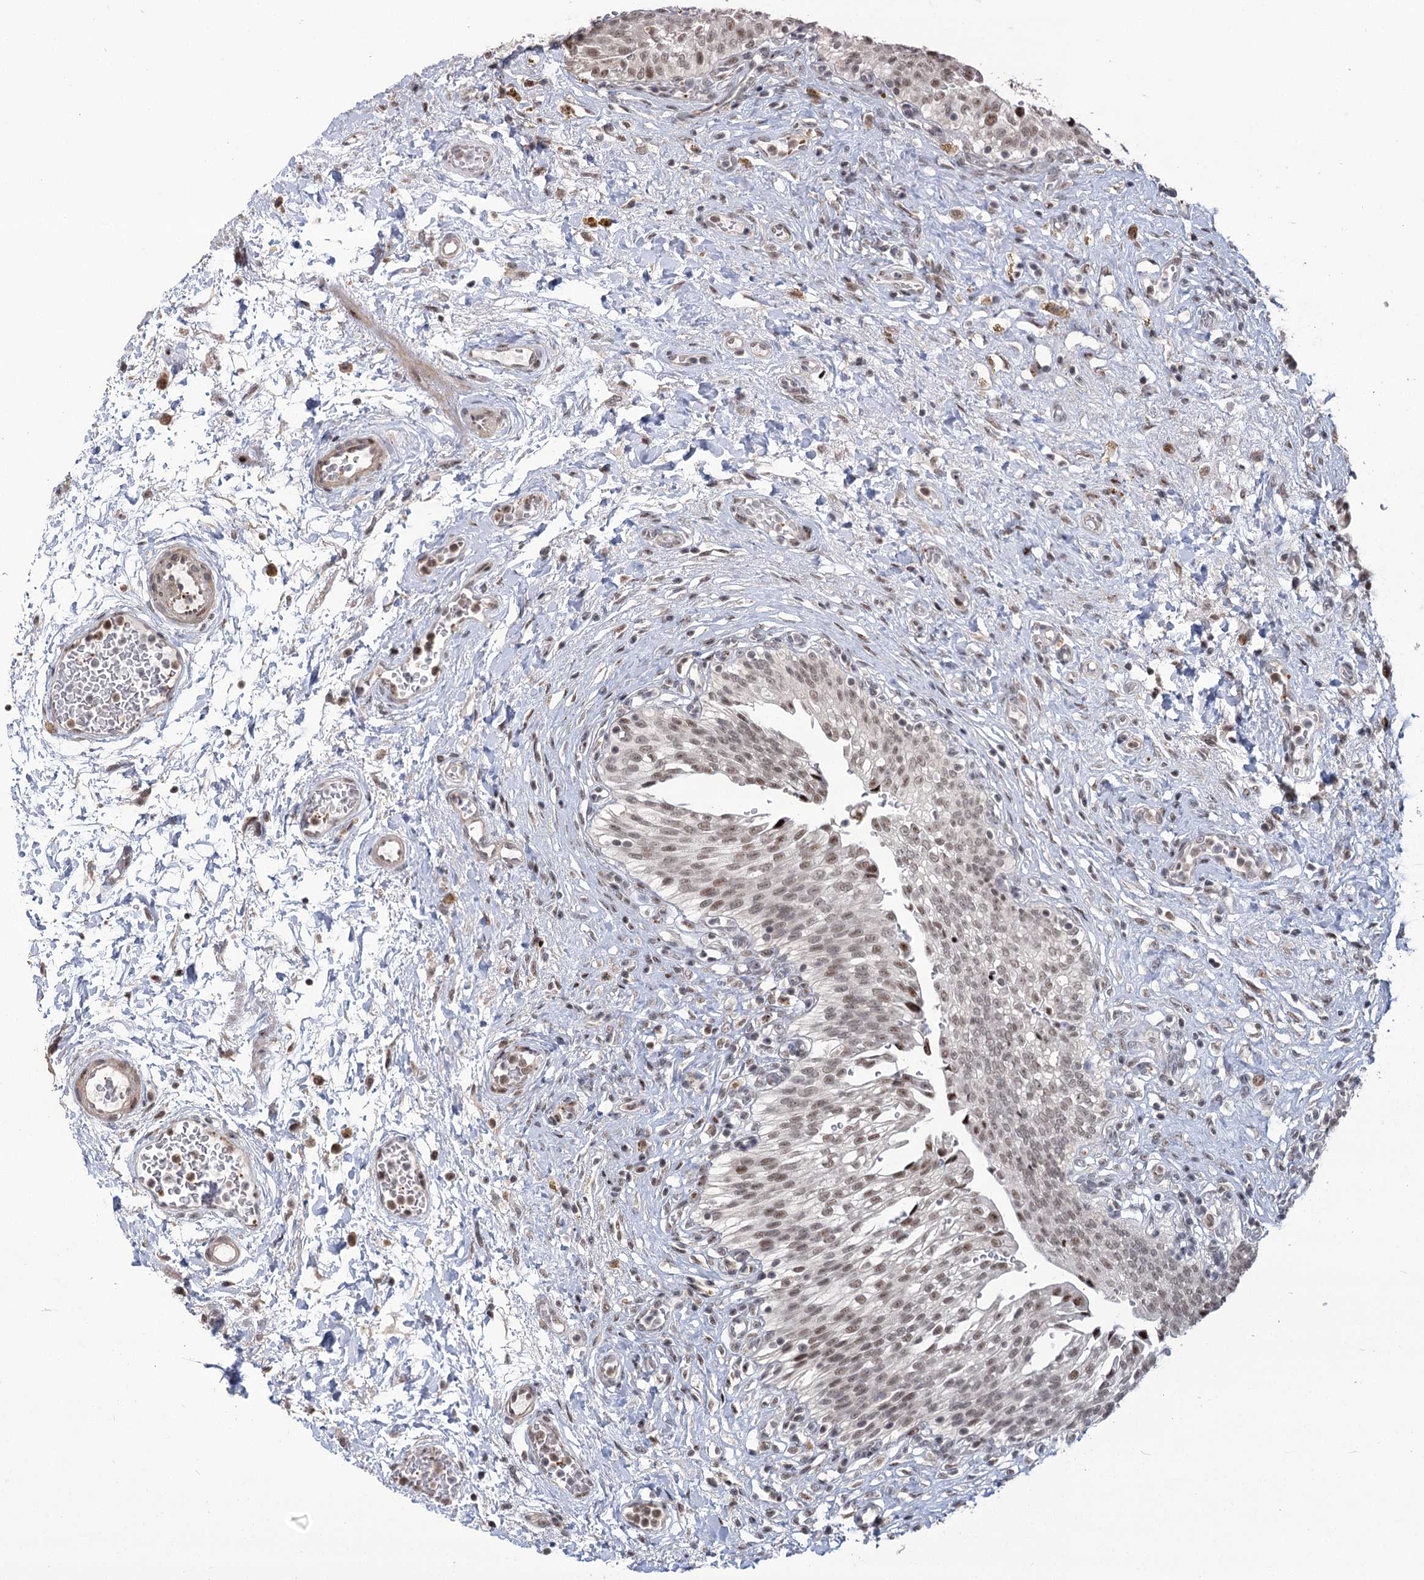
{"staining": {"intensity": "moderate", "quantity": ">75%", "location": "nuclear"}, "tissue": "urinary bladder", "cell_type": "Urothelial cells", "image_type": "normal", "snomed": [{"axis": "morphology", "description": "Urothelial carcinoma, High grade"}, {"axis": "topography", "description": "Urinary bladder"}], "caption": "IHC photomicrograph of unremarkable urinary bladder stained for a protein (brown), which displays medium levels of moderate nuclear staining in about >75% of urothelial cells.", "gene": "WBP1L", "patient": {"sex": "male", "age": 46}}